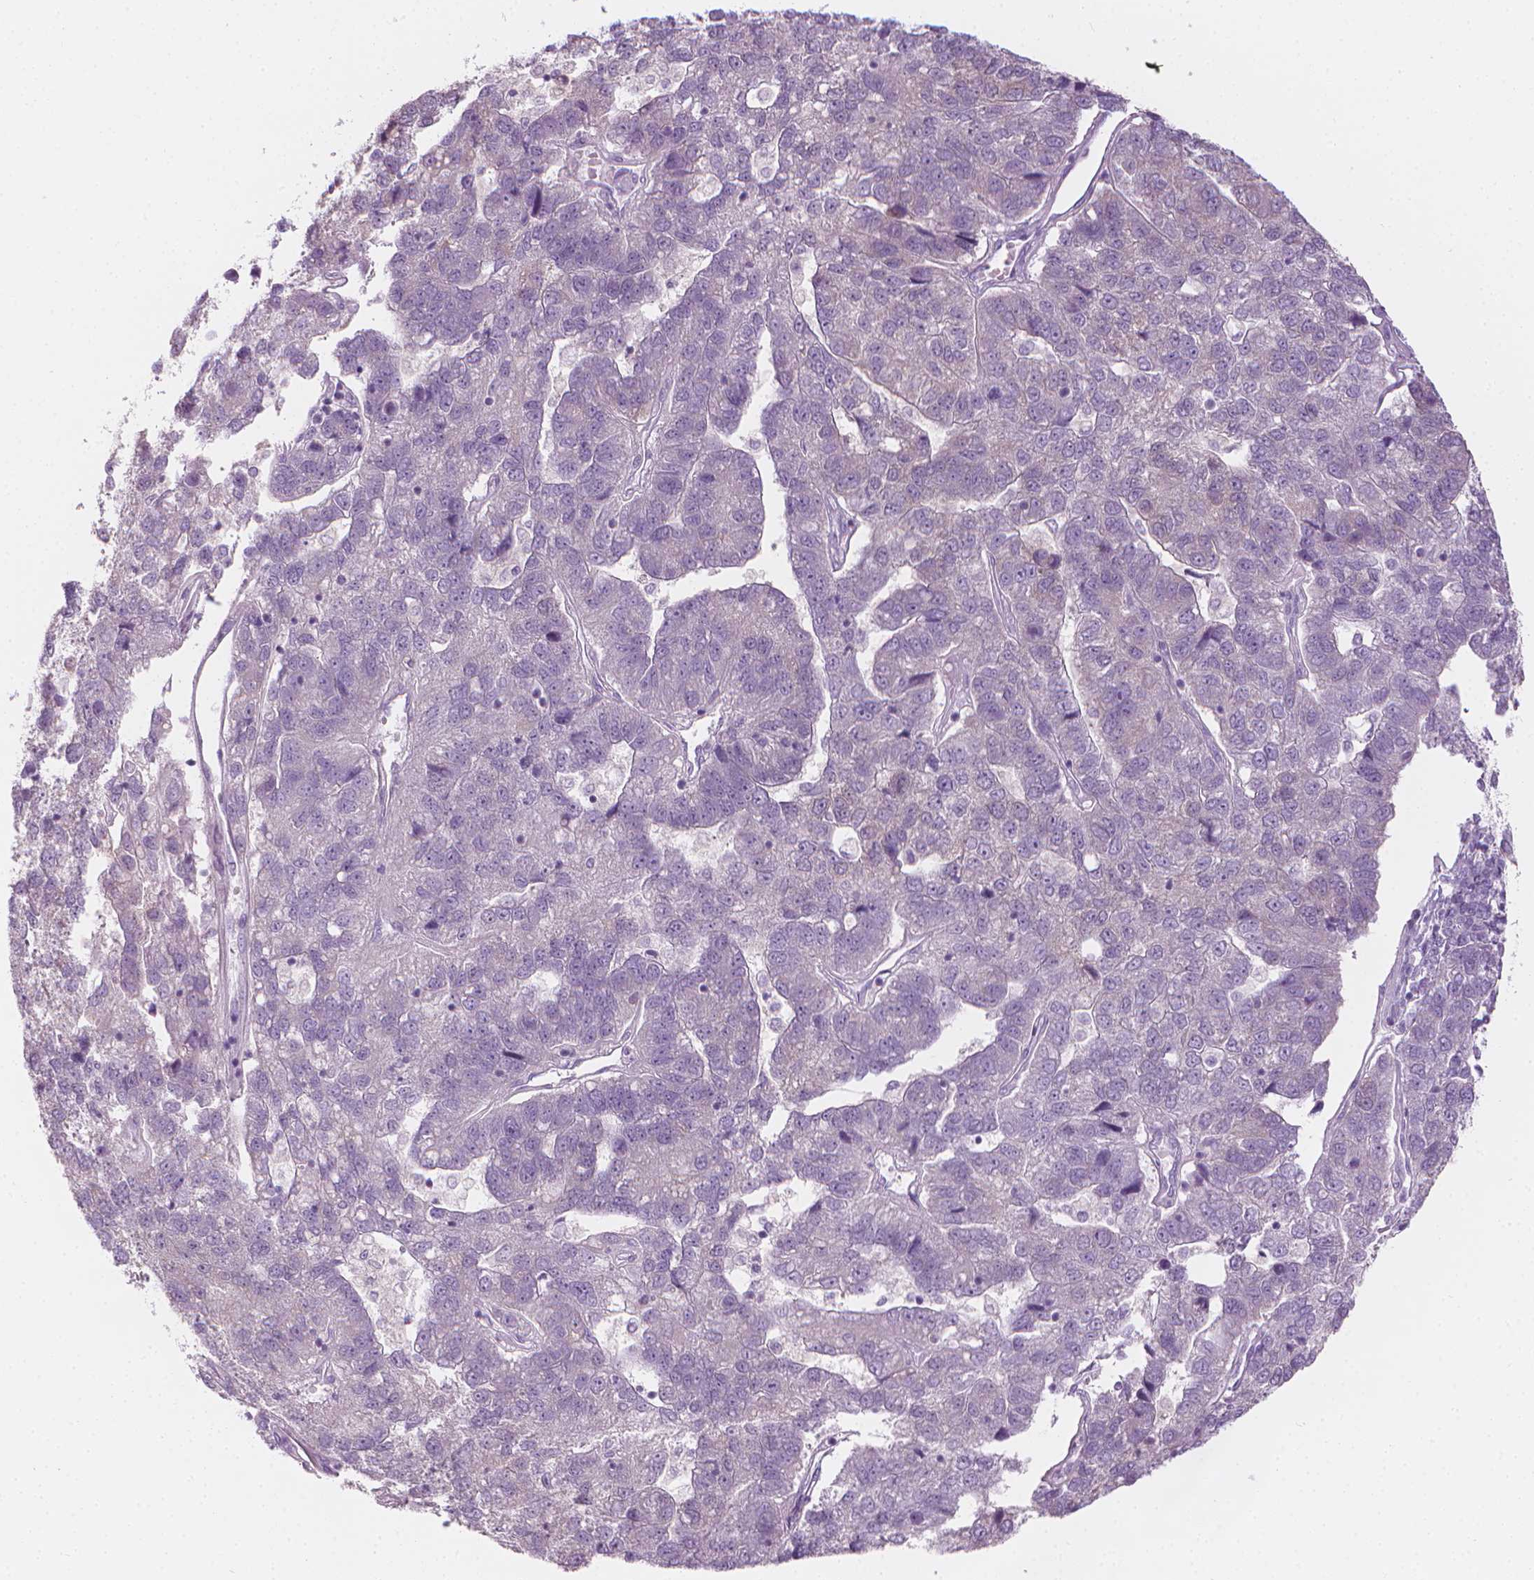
{"staining": {"intensity": "negative", "quantity": "none", "location": "none"}, "tissue": "pancreatic cancer", "cell_type": "Tumor cells", "image_type": "cancer", "snomed": [{"axis": "morphology", "description": "Adenocarcinoma, NOS"}, {"axis": "topography", "description": "Pancreas"}], "caption": "Tumor cells are negative for protein expression in human pancreatic cancer.", "gene": "SHMT1", "patient": {"sex": "female", "age": 61}}